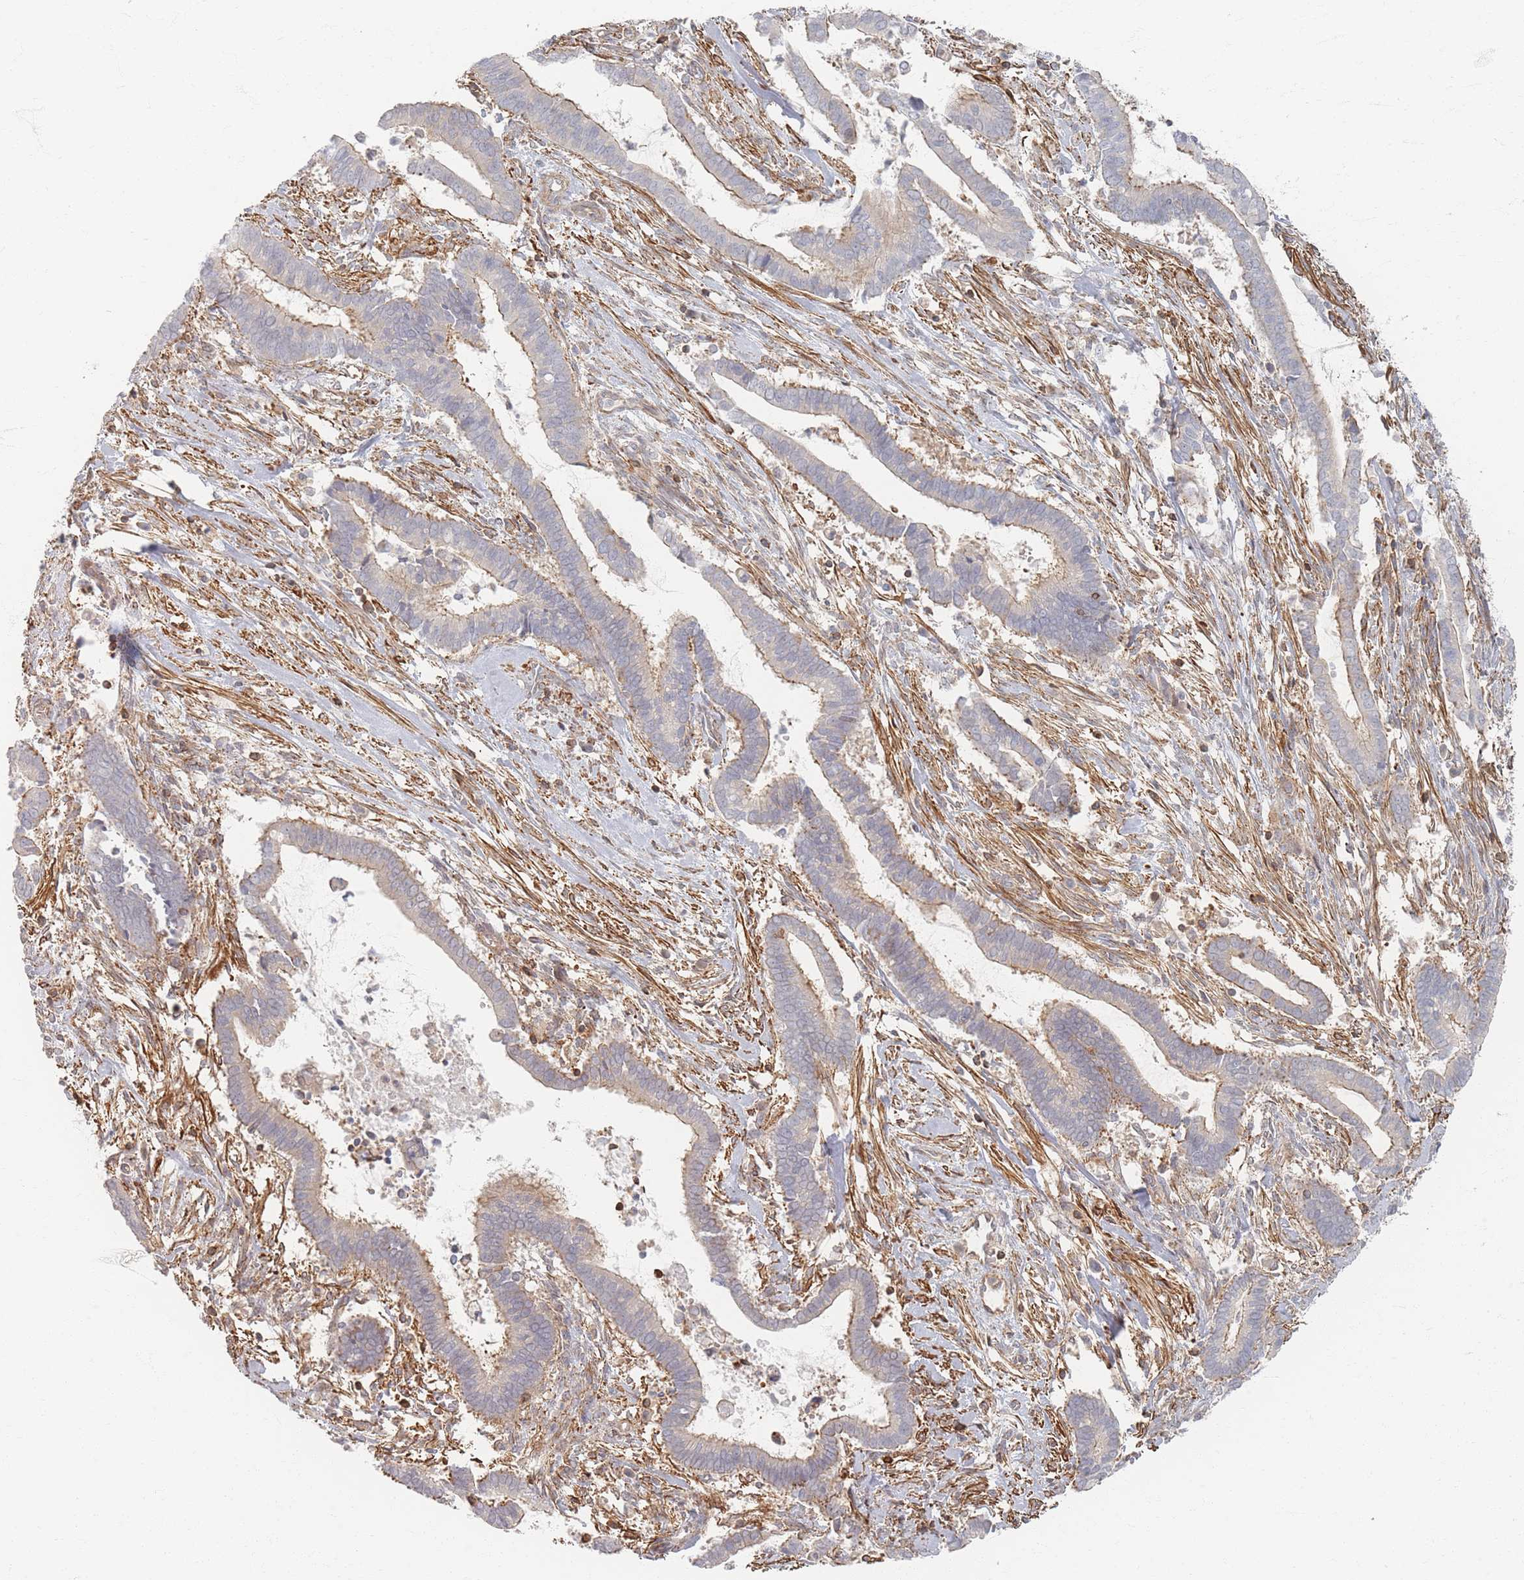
{"staining": {"intensity": "weak", "quantity": "25%-75%", "location": "cytoplasmic/membranous"}, "tissue": "cervical cancer", "cell_type": "Tumor cells", "image_type": "cancer", "snomed": [{"axis": "morphology", "description": "Adenocarcinoma, NOS"}, {"axis": "topography", "description": "Cervix"}], "caption": "High-power microscopy captured an IHC image of cervical cancer, revealing weak cytoplasmic/membranous staining in approximately 25%-75% of tumor cells.", "gene": "ZNF852", "patient": {"sex": "female", "age": 44}}